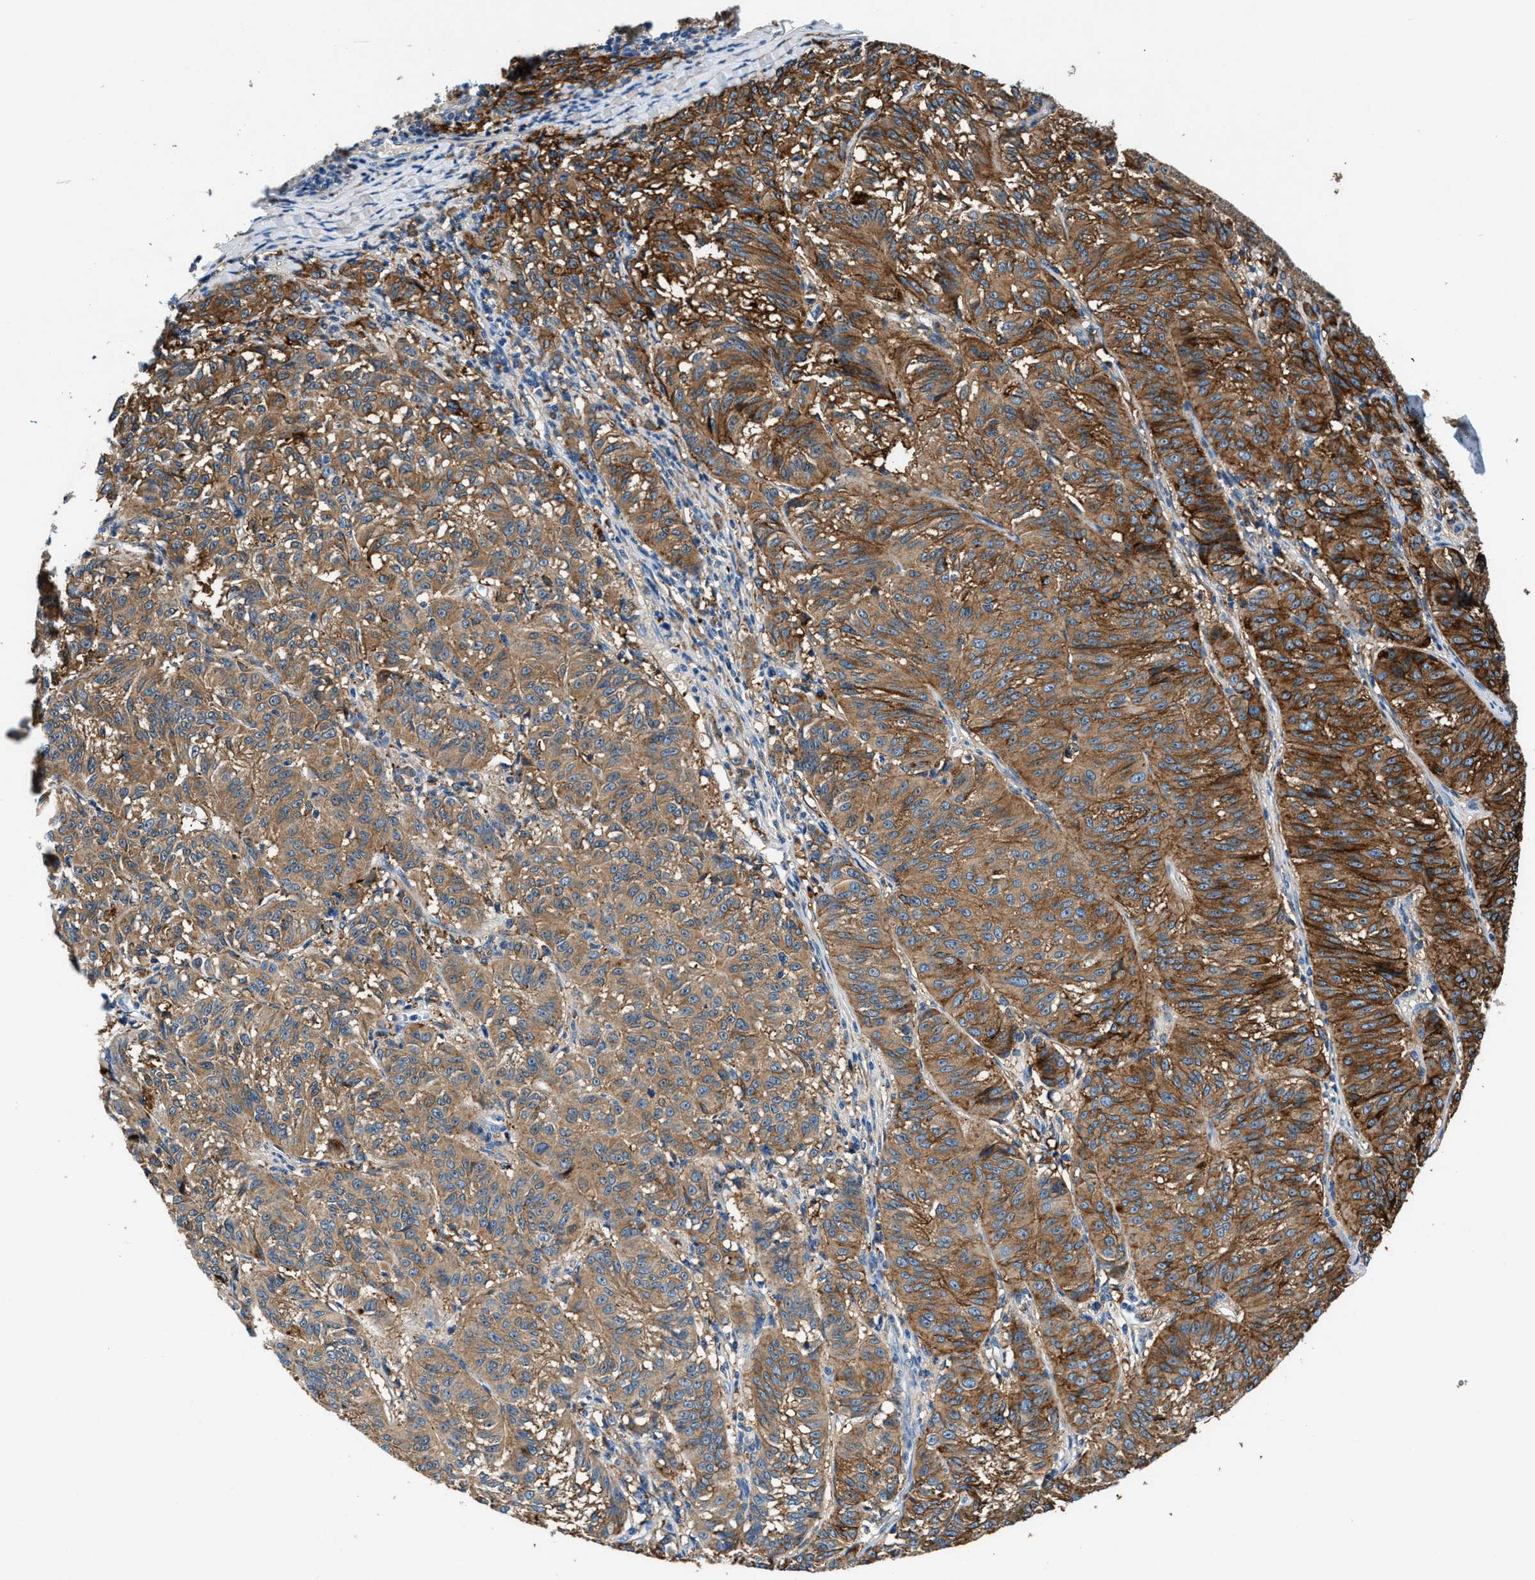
{"staining": {"intensity": "moderate", "quantity": ">75%", "location": "cytoplasmic/membranous"}, "tissue": "melanoma", "cell_type": "Tumor cells", "image_type": "cancer", "snomed": [{"axis": "morphology", "description": "Malignant melanoma, NOS"}, {"axis": "topography", "description": "Skin"}], "caption": "High-power microscopy captured an IHC image of malignant melanoma, revealing moderate cytoplasmic/membranous staining in about >75% of tumor cells.", "gene": "SLFN11", "patient": {"sex": "female", "age": 72}}